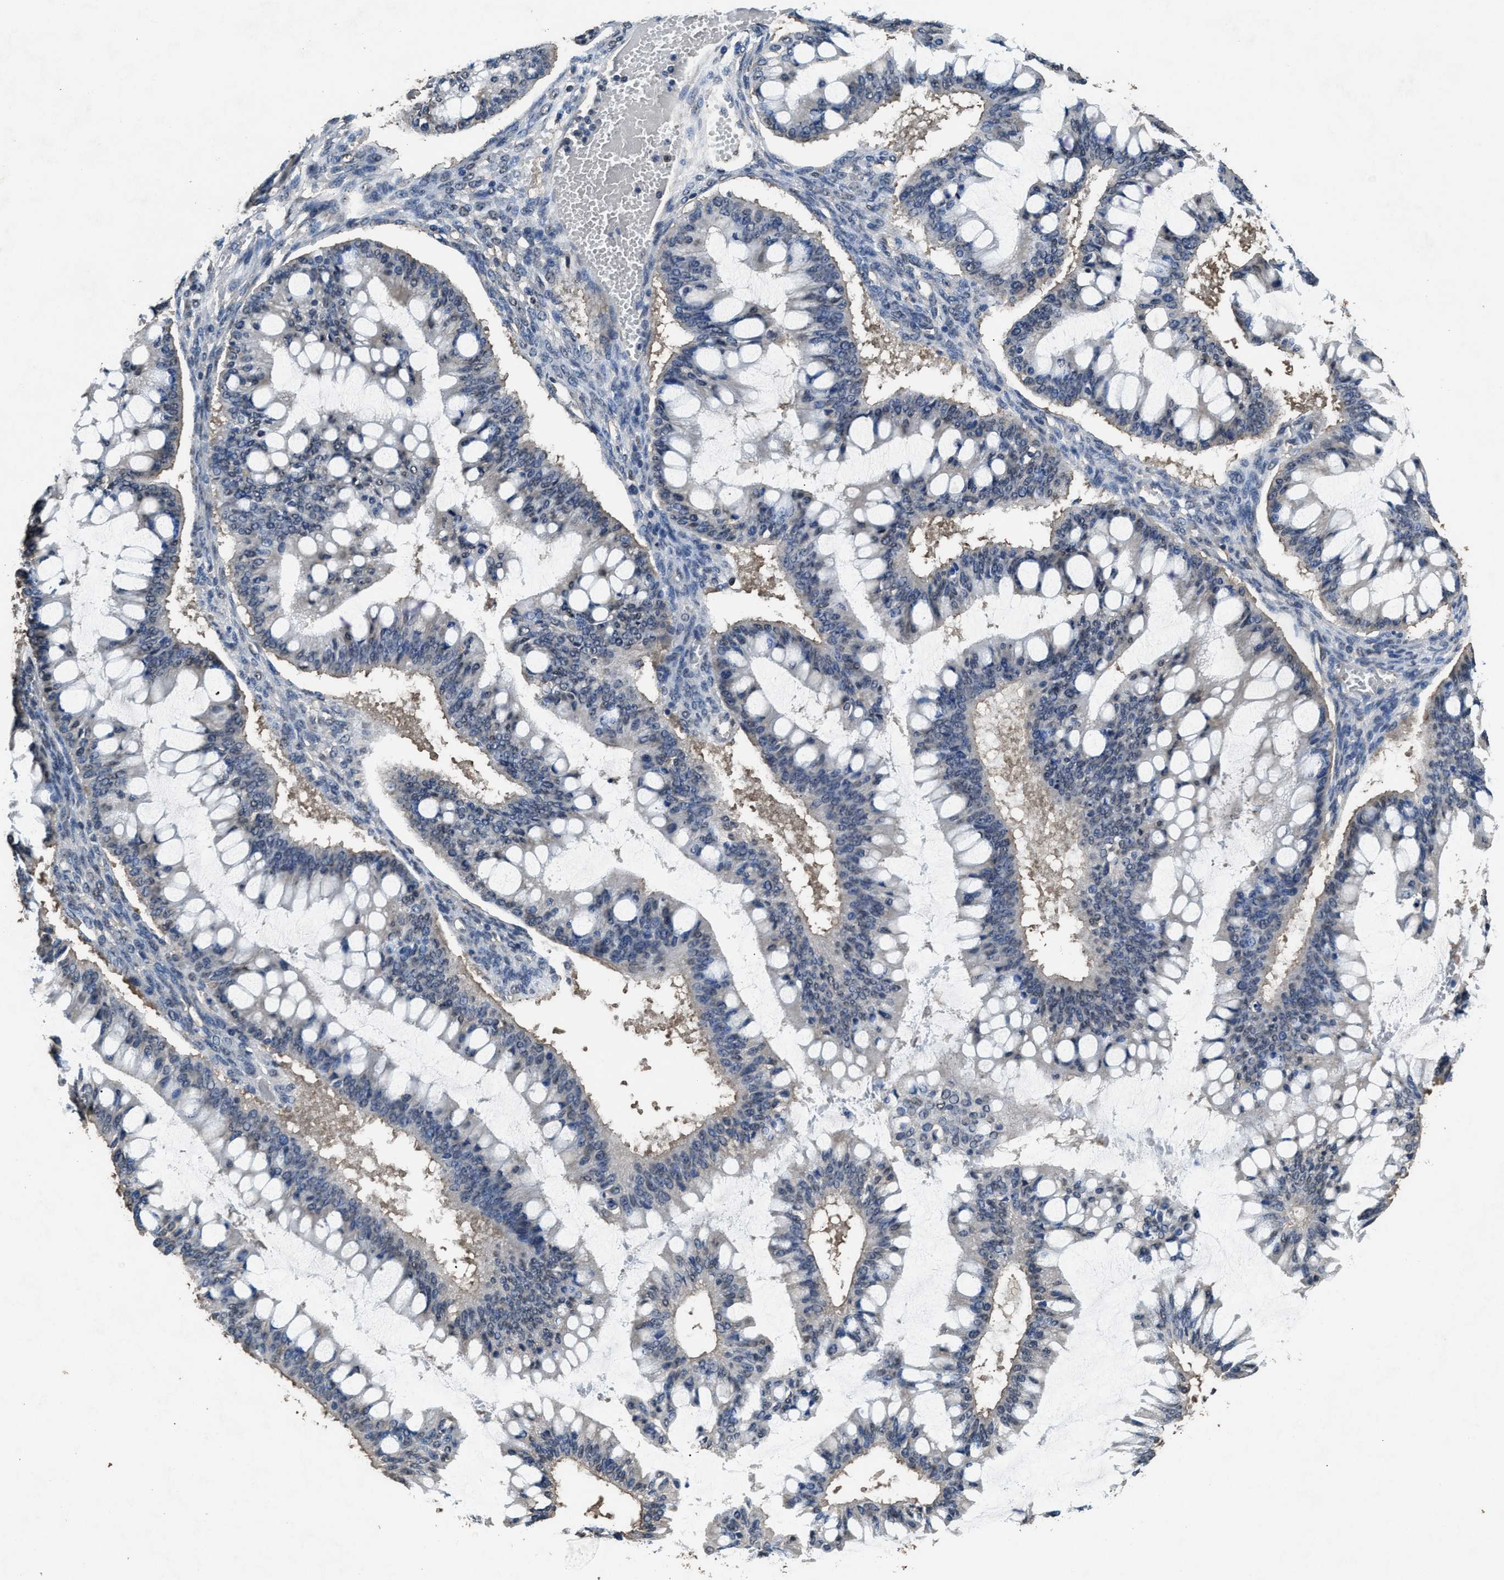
{"staining": {"intensity": "negative", "quantity": "none", "location": "none"}, "tissue": "ovarian cancer", "cell_type": "Tumor cells", "image_type": "cancer", "snomed": [{"axis": "morphology", "description": "Cystadenocarcinoma, mucinous, NOS"}, {"axis": "topography", "description": "Ovary"}], "caption": "An immunohistochemistry photomicrograph of ovarian cancer is shown. There is no staining in tumor cells of ovarian cancer.", "gene": "YWHAE", "patient": {"sex": "female", "age": 73}}